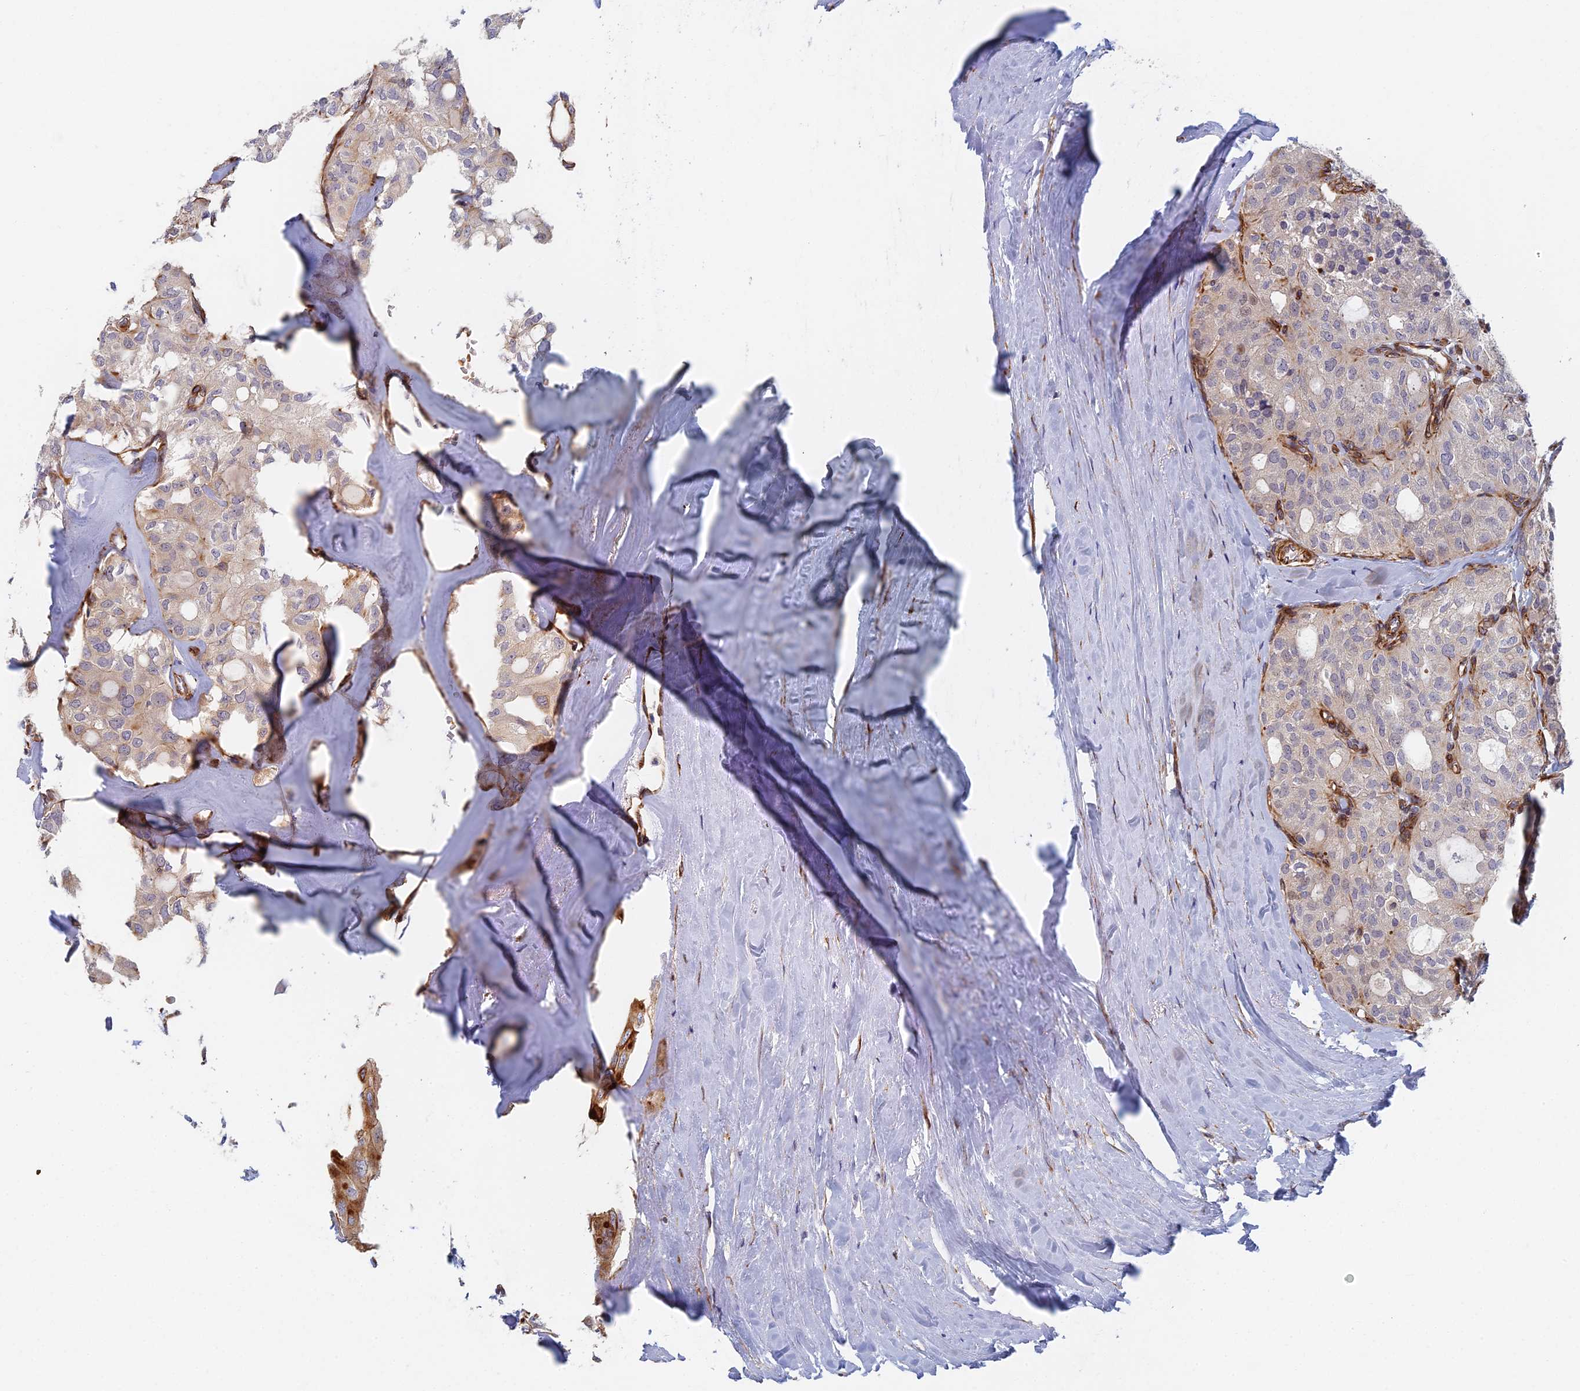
{"staining": {"intensity": "negative", "quantity": "none", "location": "none"}, "tissue": "thyroid cancer", "cell_type": "Tumor cells", "image_type": "cancer", "snomed": [{"axis": "morphology", "description": "Follicular adenoma carcinoma, NOS"}, {"axis": "topography", "description": "Thyroid gland"}], "caption": "Protein analysis of follicular adenoma carcinoma (thyroid) demonstrates no significant positivity in tumor cells.", "gene": "ABCB10", "patient": {"sex": "male", "age": 75}}